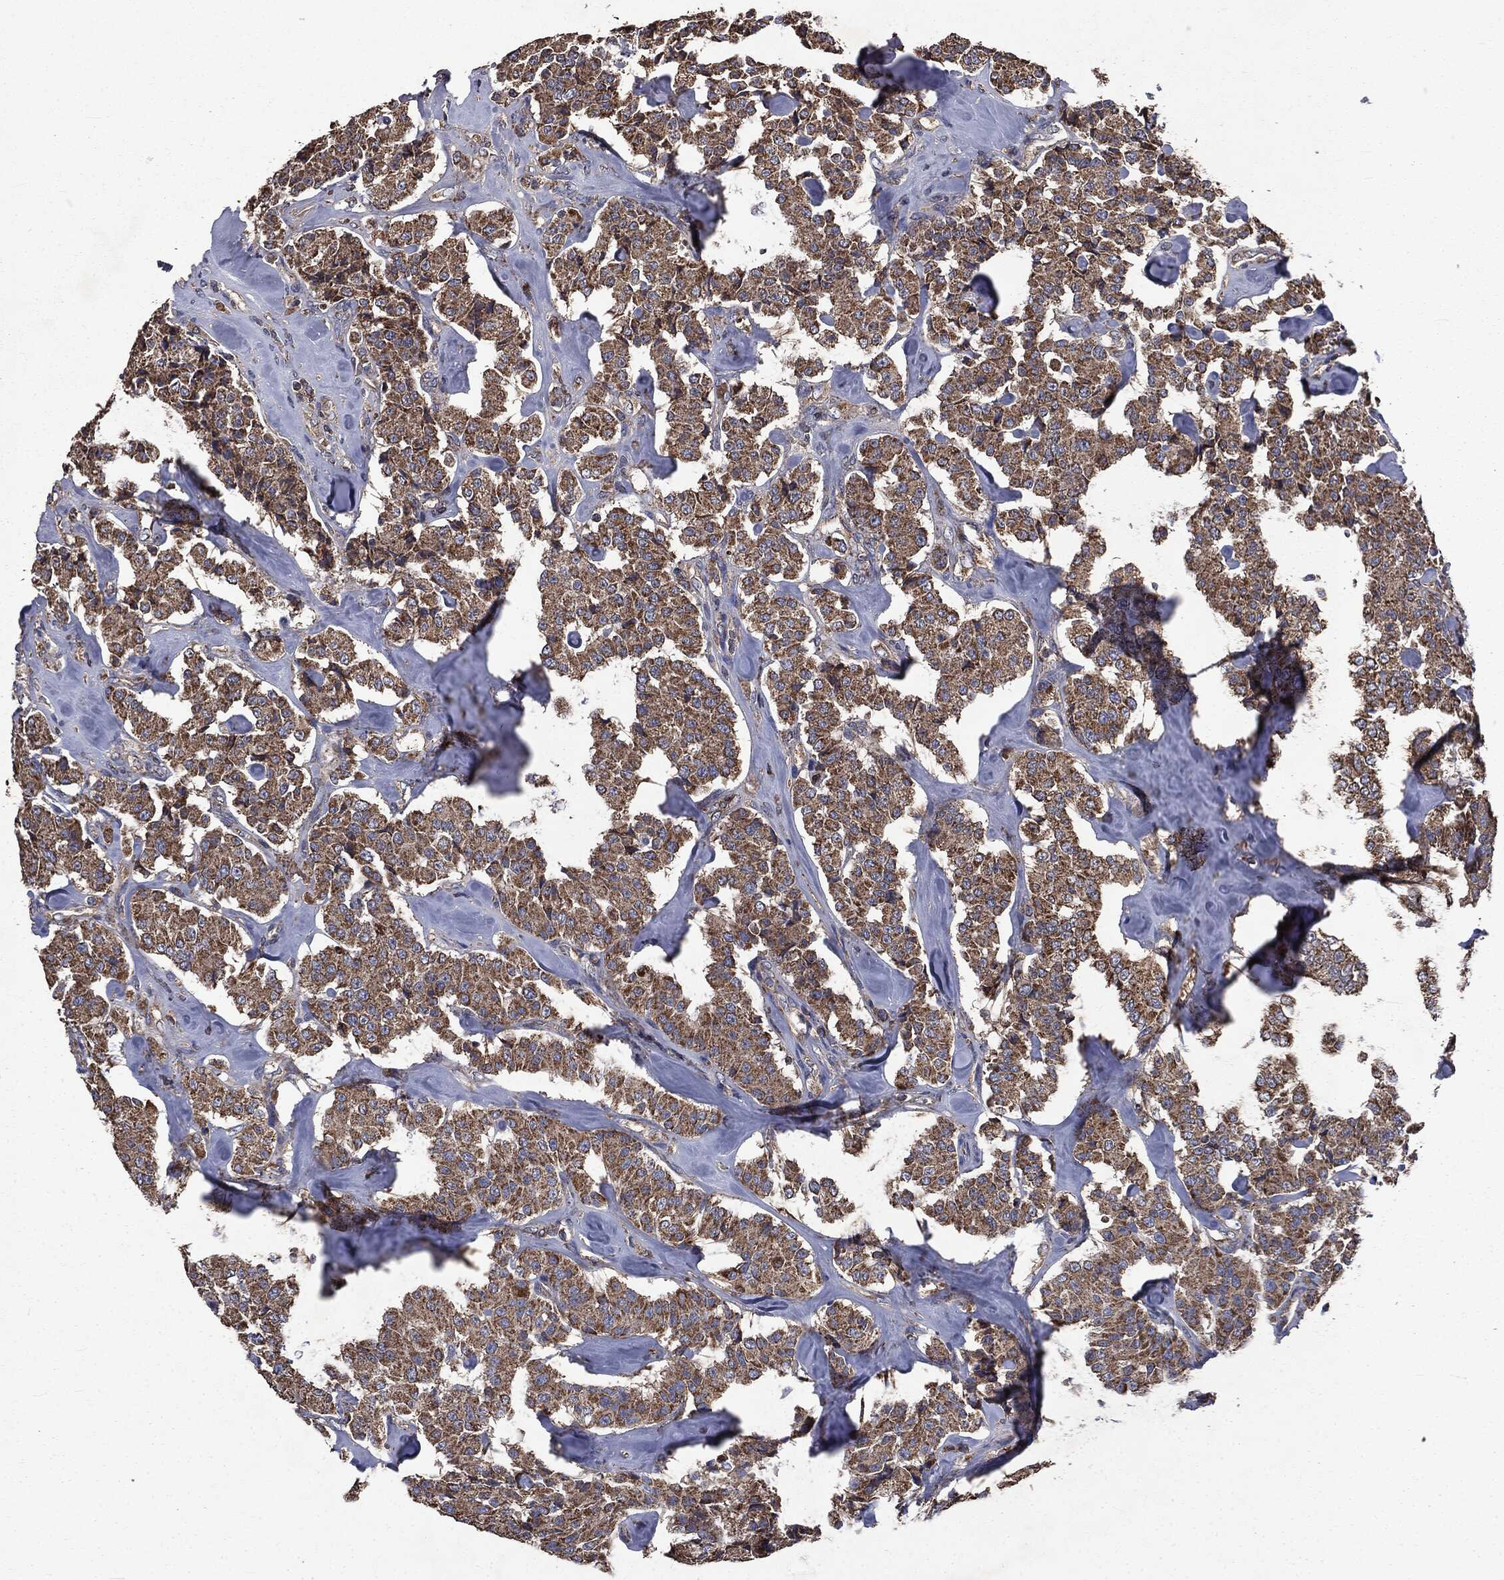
{"staining": {"intensity": "strong", "quantity": ">75%", "location": "cytoplasmic/membranous"}, "tissue": "carcinoid", "cell_type": "Tumor cells", "image_type": "cancer", "snomed": [{"axis": "morphology", "description": "Carcinoid, malignant, NOS"}, {"axis": "topography", "description": "Pancreas"}], "caption": "Immunohistochemistry photomicrograph of human carcinoid stained for a protein (brown), which exhibits high levels of strong cytoplasmic/membranous expression in about >75% of tumor cells.", "gene": "MAPK6", "patient": {"sex": "male", "age": 41}}